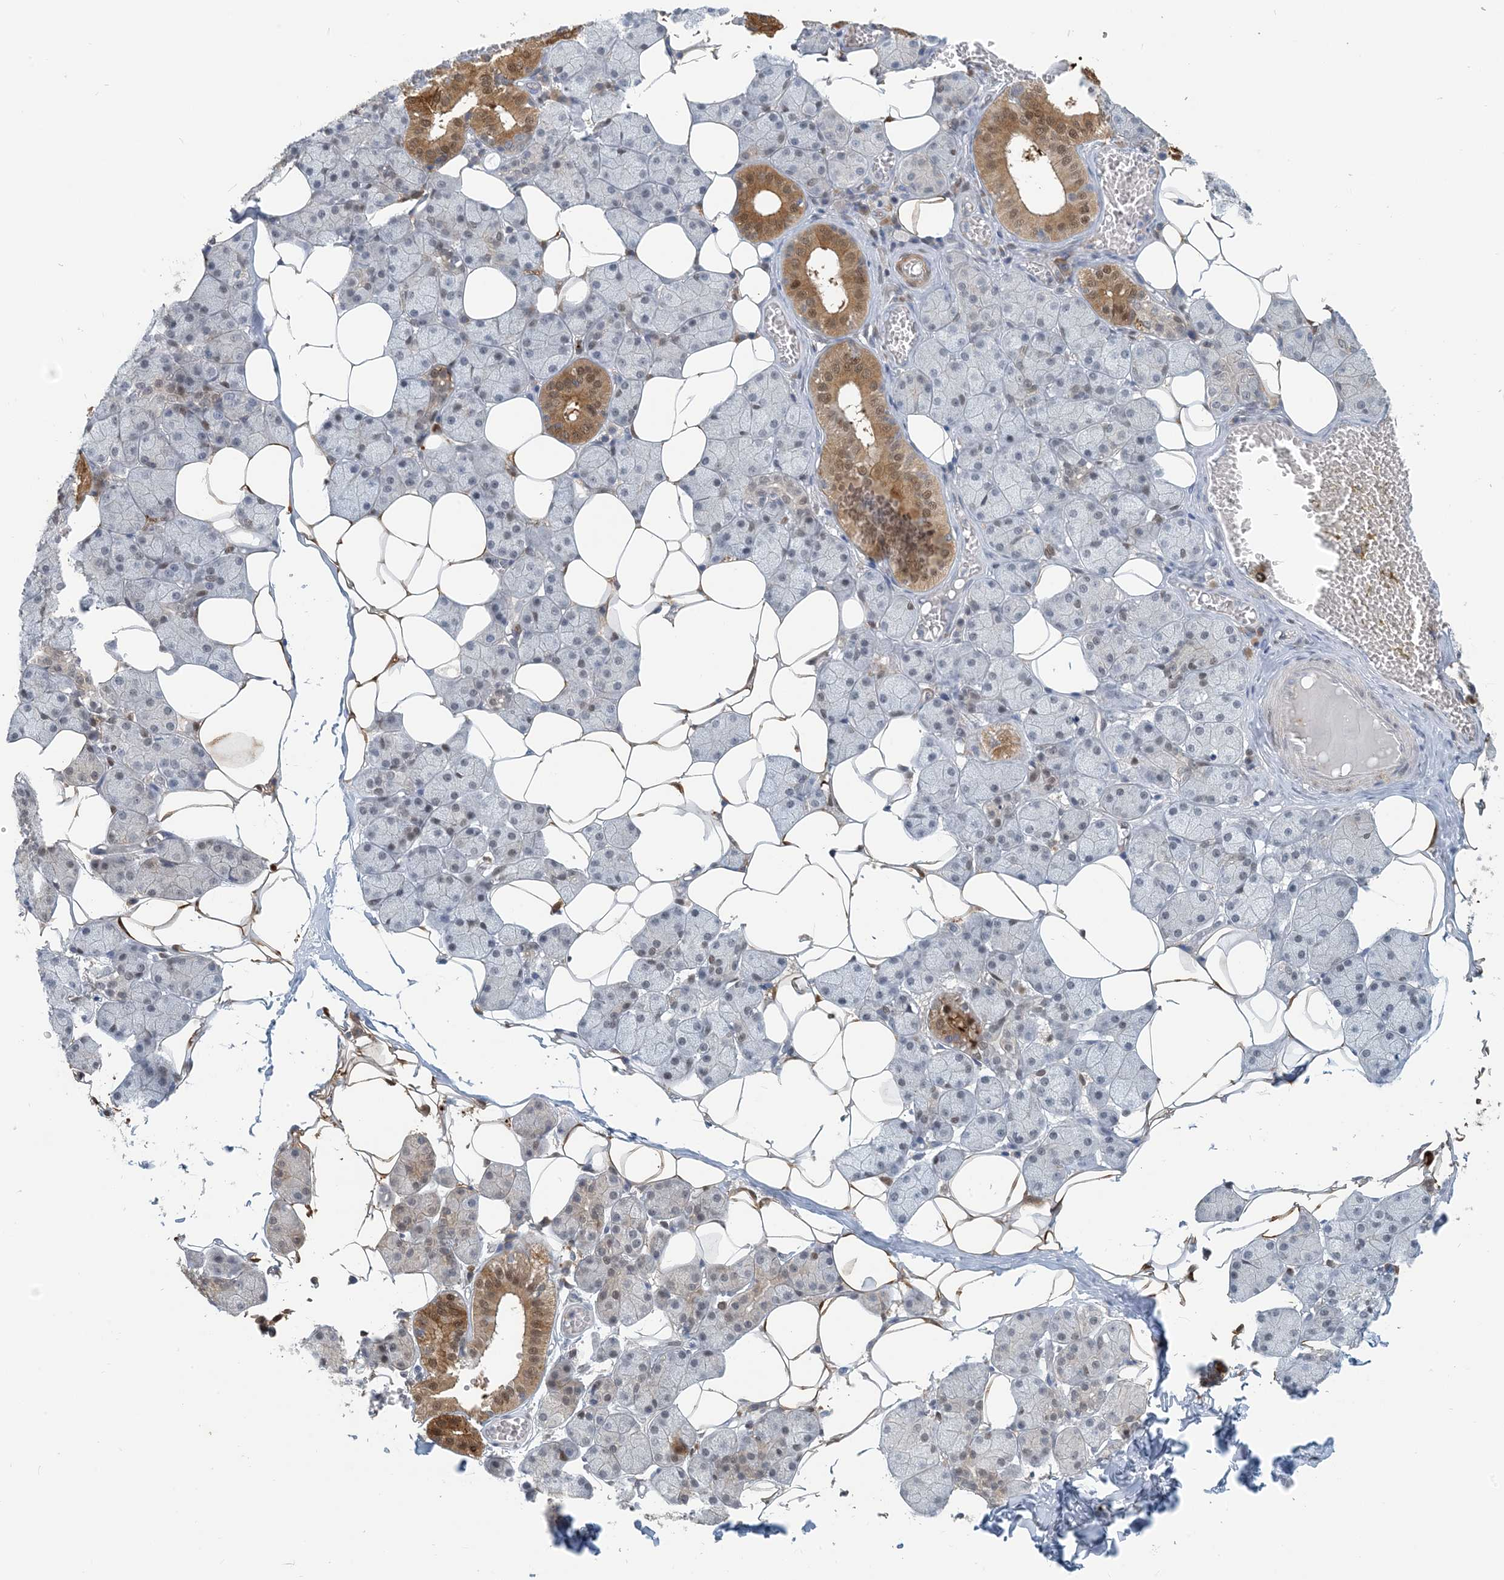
{"staining": {"intensity": "moderate", "quantity": "<25%", "location": "cytoplasmic/membranous,nuclear"}, "tissue": "salivary gland", "cell_type": "Glandular cells", "image_type": "normal", "snomed": [{"axis": "morphology", "description": "Normal tissue, NOS"}, {"axis": "topography", "description": "Salivary gland"}], "caption": "Protein positivity by immunohistochemistry (IHC) exhibits moderate cytoplasmic/membranous,nuclear staining in about <25% of glandular cells in unremarkable salivary gland.", "gene": "ZC3H12A", "patient": {"sex": "female", "age": 33}}